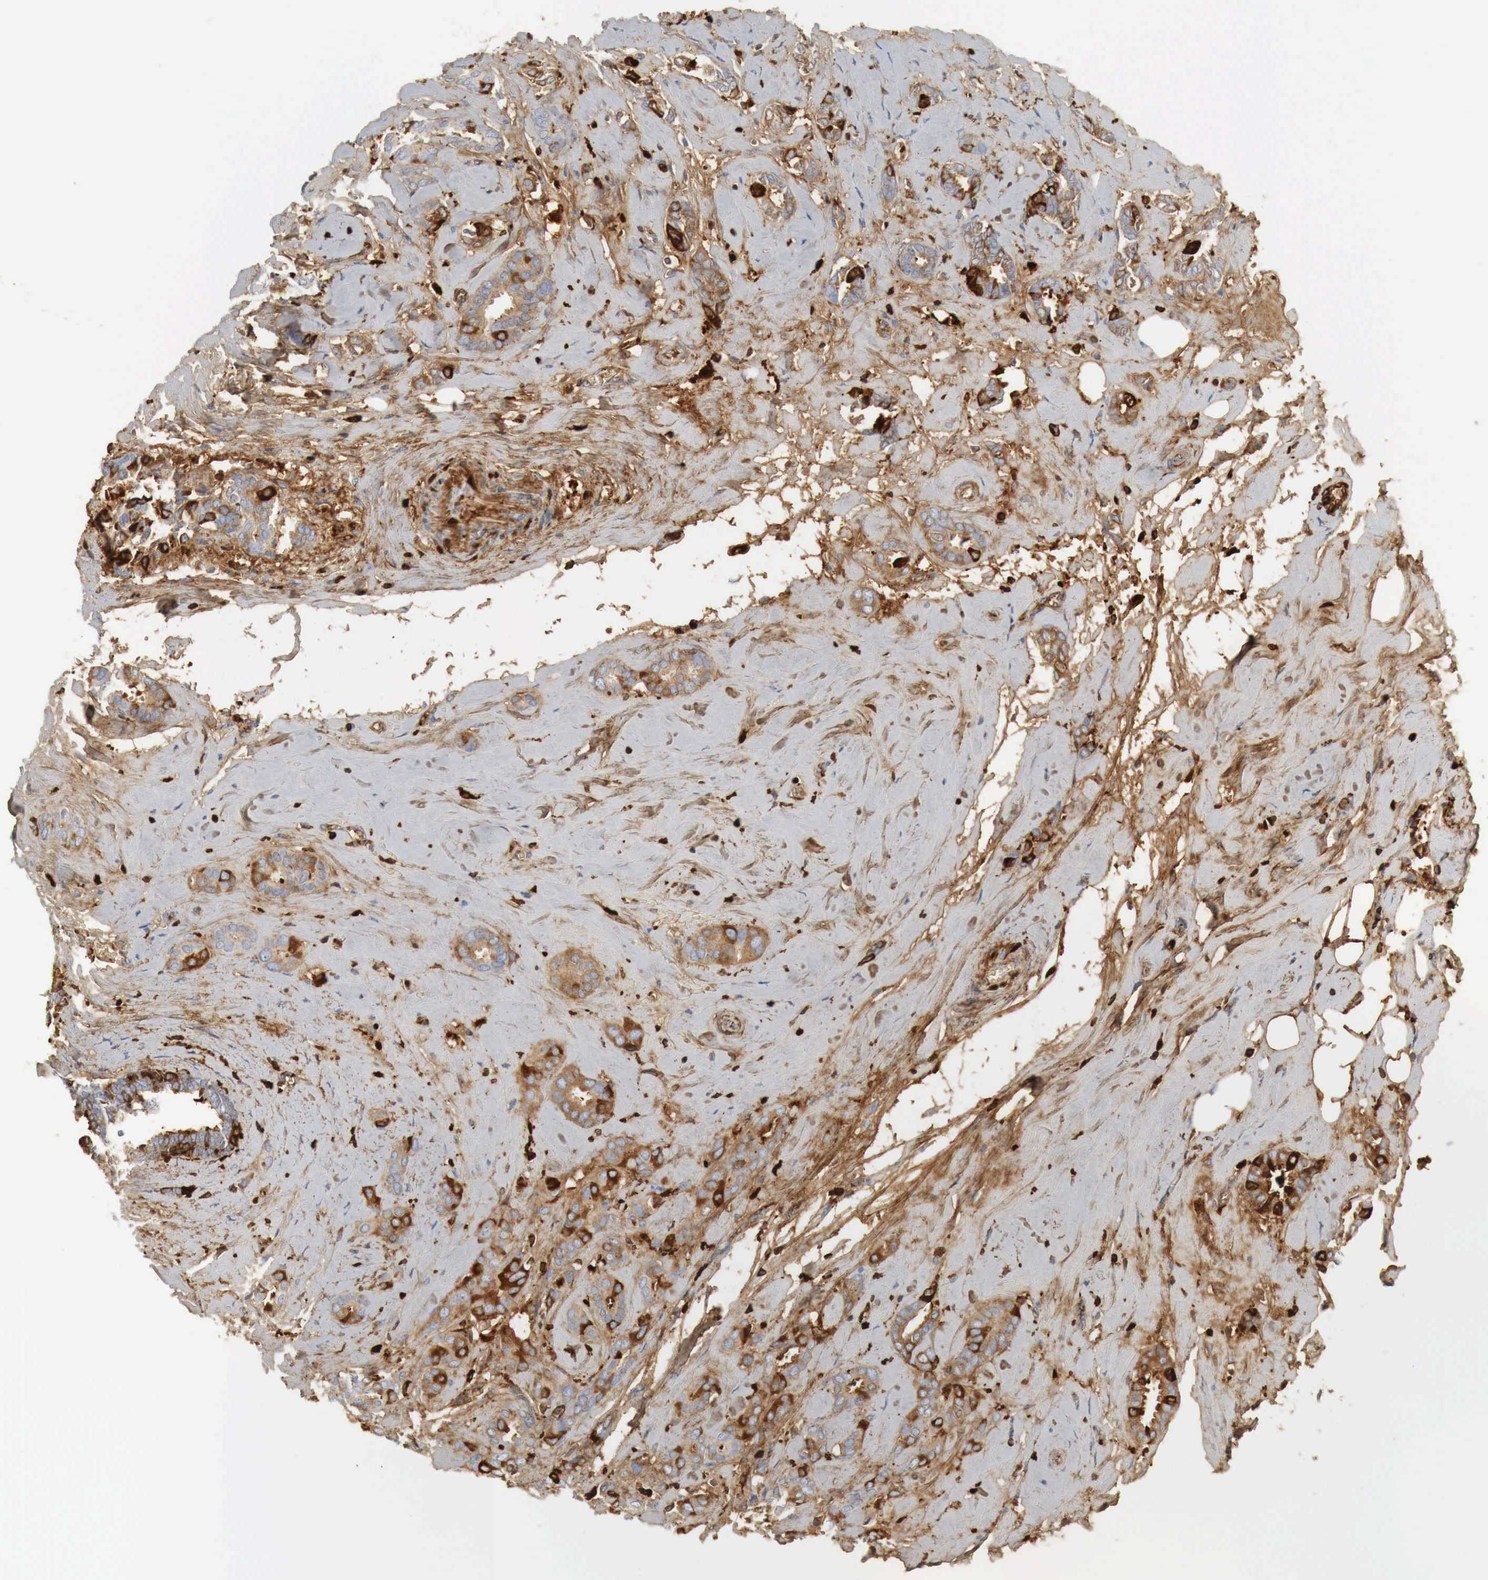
{"staining": {"intensity": "strong", "quantity": "25%-75%", "location": "cytoplasmic/membranous"}, "tissue": "breast cancer", "cell_type": "Tumor cells", "image_type": "cancer", "snomed": [{"axis": "morphology", "description": "Duct carcinoma"}, {"axis": "topography", "description": "Breast"}], "caption": "Strong cytoplasmic/membranous staining for a protein is identified in about 25%-75% of tumor cells of breast cancer using IHC.", "gene": "IGLC3", "patient": {"sex": "female", "age": 50}}